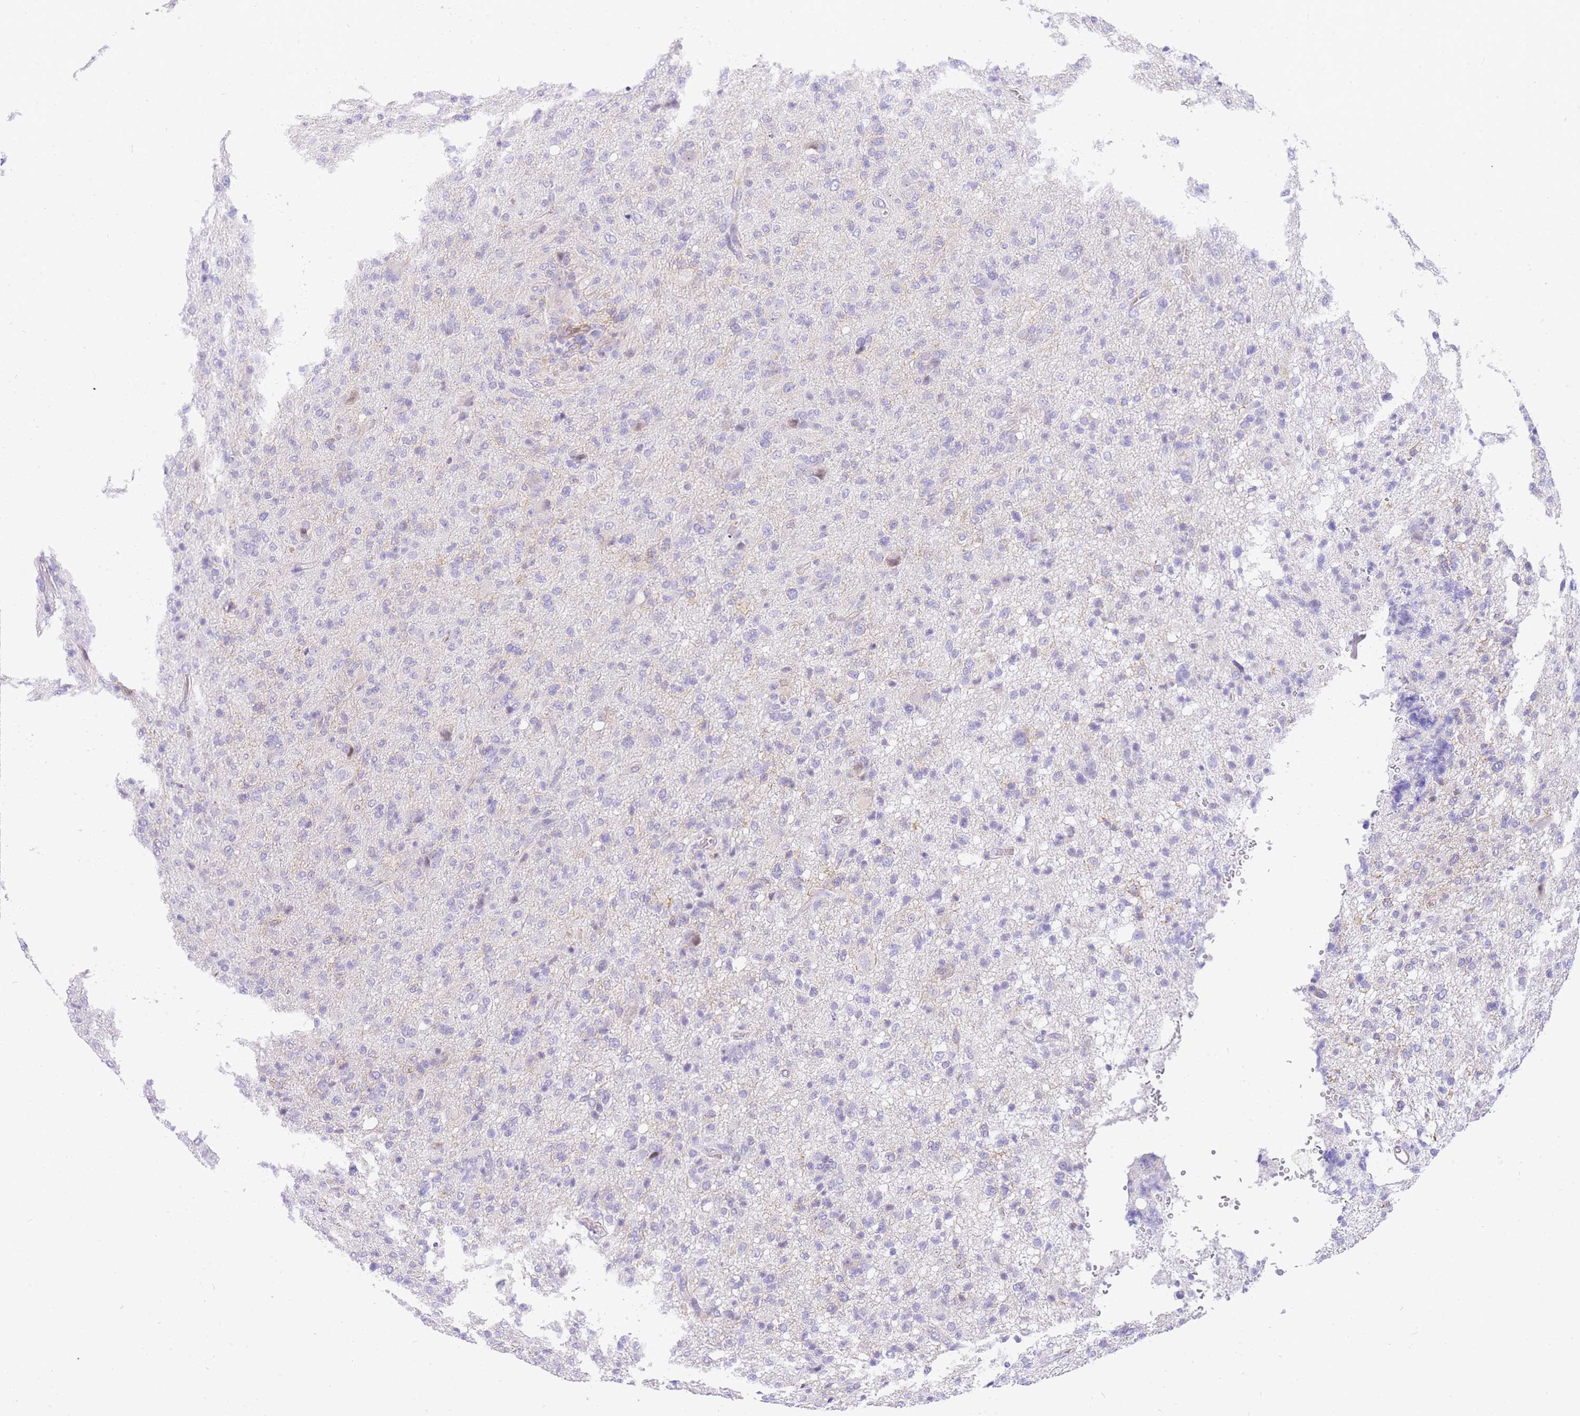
{"staining": {"intensity": "negative", "quantity": "none", "location": "none"}, "tissue": "glioma", "cell_type": "Tumor cells", "image_type": "cancer", "snomed": [{"axis": "morphology", "description": "Glioma, malignant, High grade"}, {"axis": "topography", "description": "Brain"}], "caption": "Immunohistochemistry (IHC) photomicrograph of neoplastic tissue: human glioma stained with DAB (3,3'-diaminobenzidine) demonstrates no significant protein expression in tumor cells.", "gene": "SRSF12", "patient": {"sex": "female", "age": 57}}